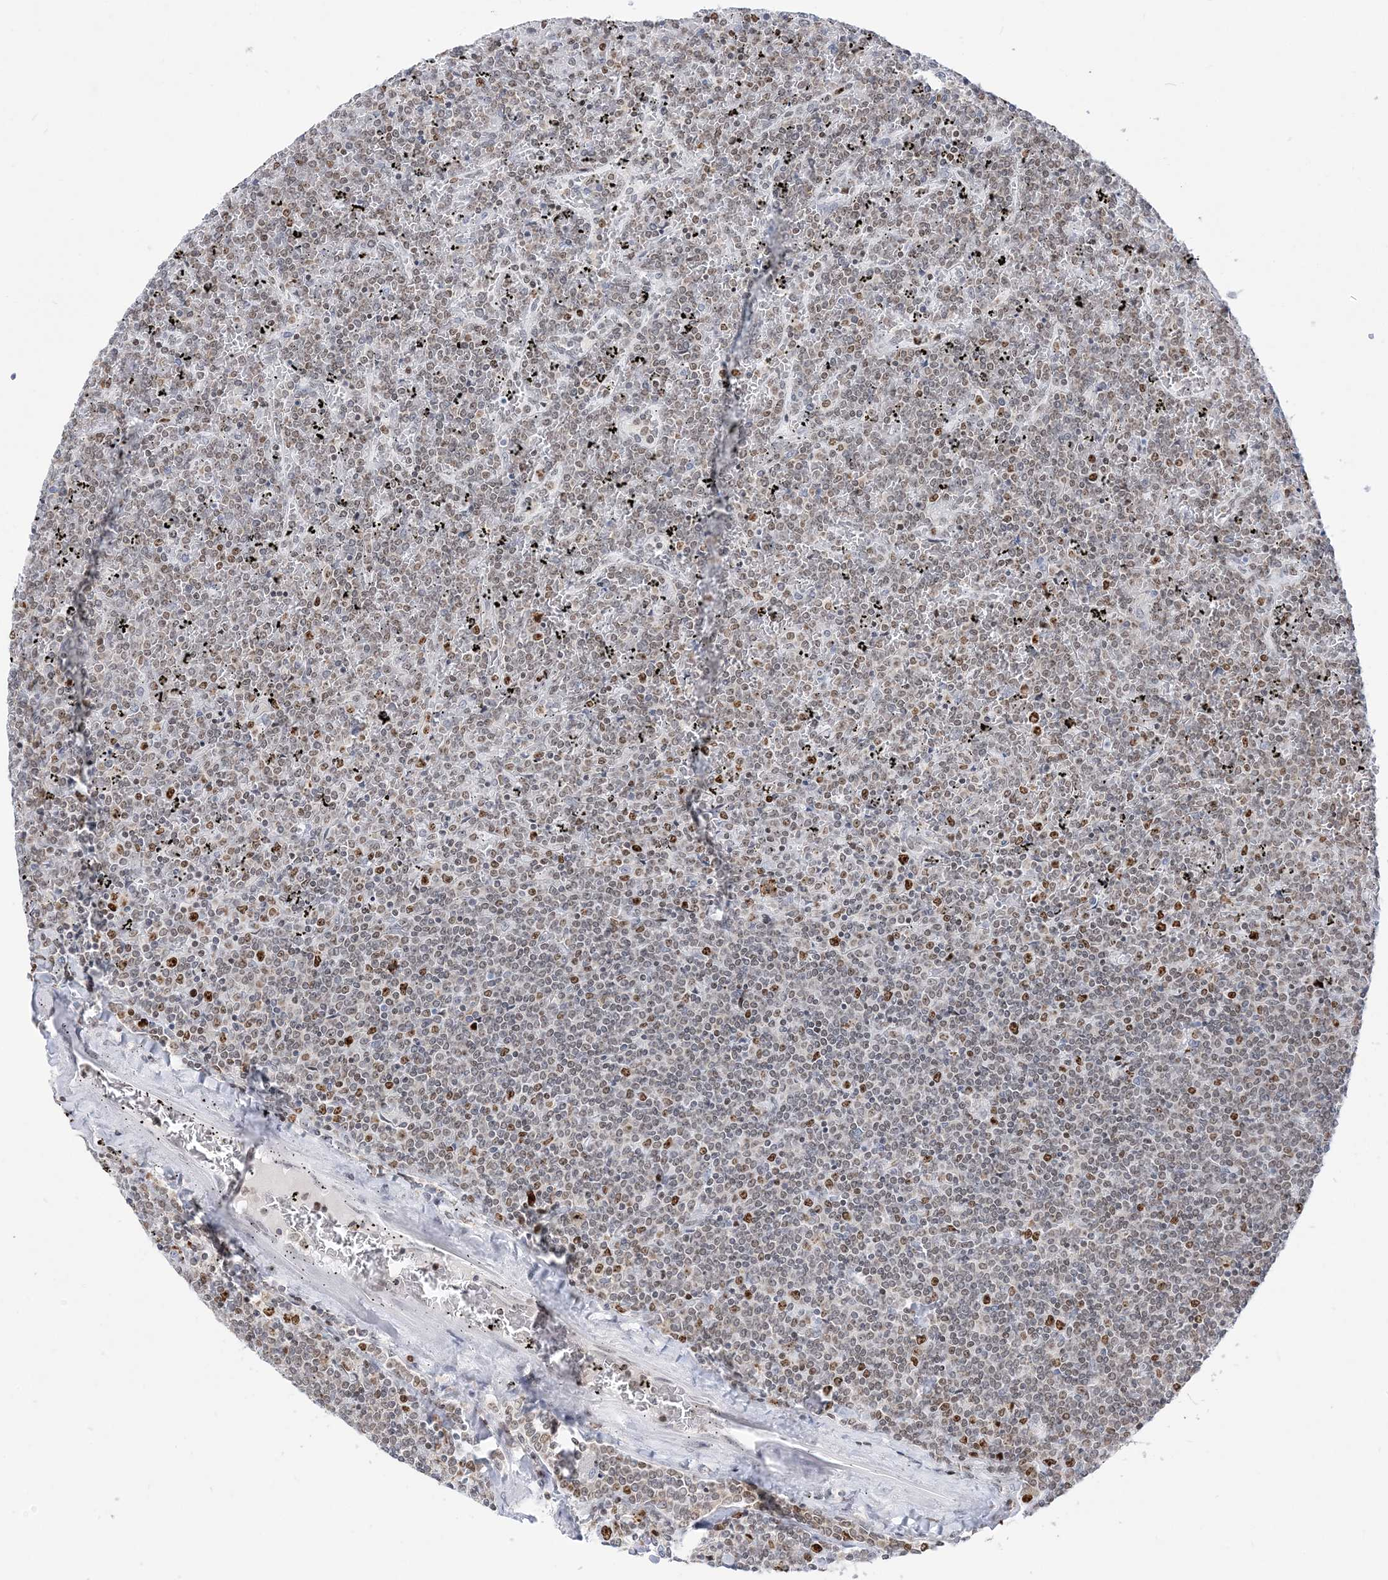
{"staining": {"intensity": "moderate", "quantity": "25%-75%", "location": "nuclear"}, "tissue": "lymphoma", "cell_type": "Tumor cells", "image_type": "cancer", "snomed": [{"axis": "morphology", "description": "Malignant lymphoma, non-Hodgkin's type, Low grade"}, {"axis": "topography", "description": "Spleen"}], "caption": "Tumor cells exhibit medium levels of moderate nuclear expression in approximately 25%-75% of cells in lymphoma.", "gene": "DDX21", "patient": {"sex": "female", "age": 19}}